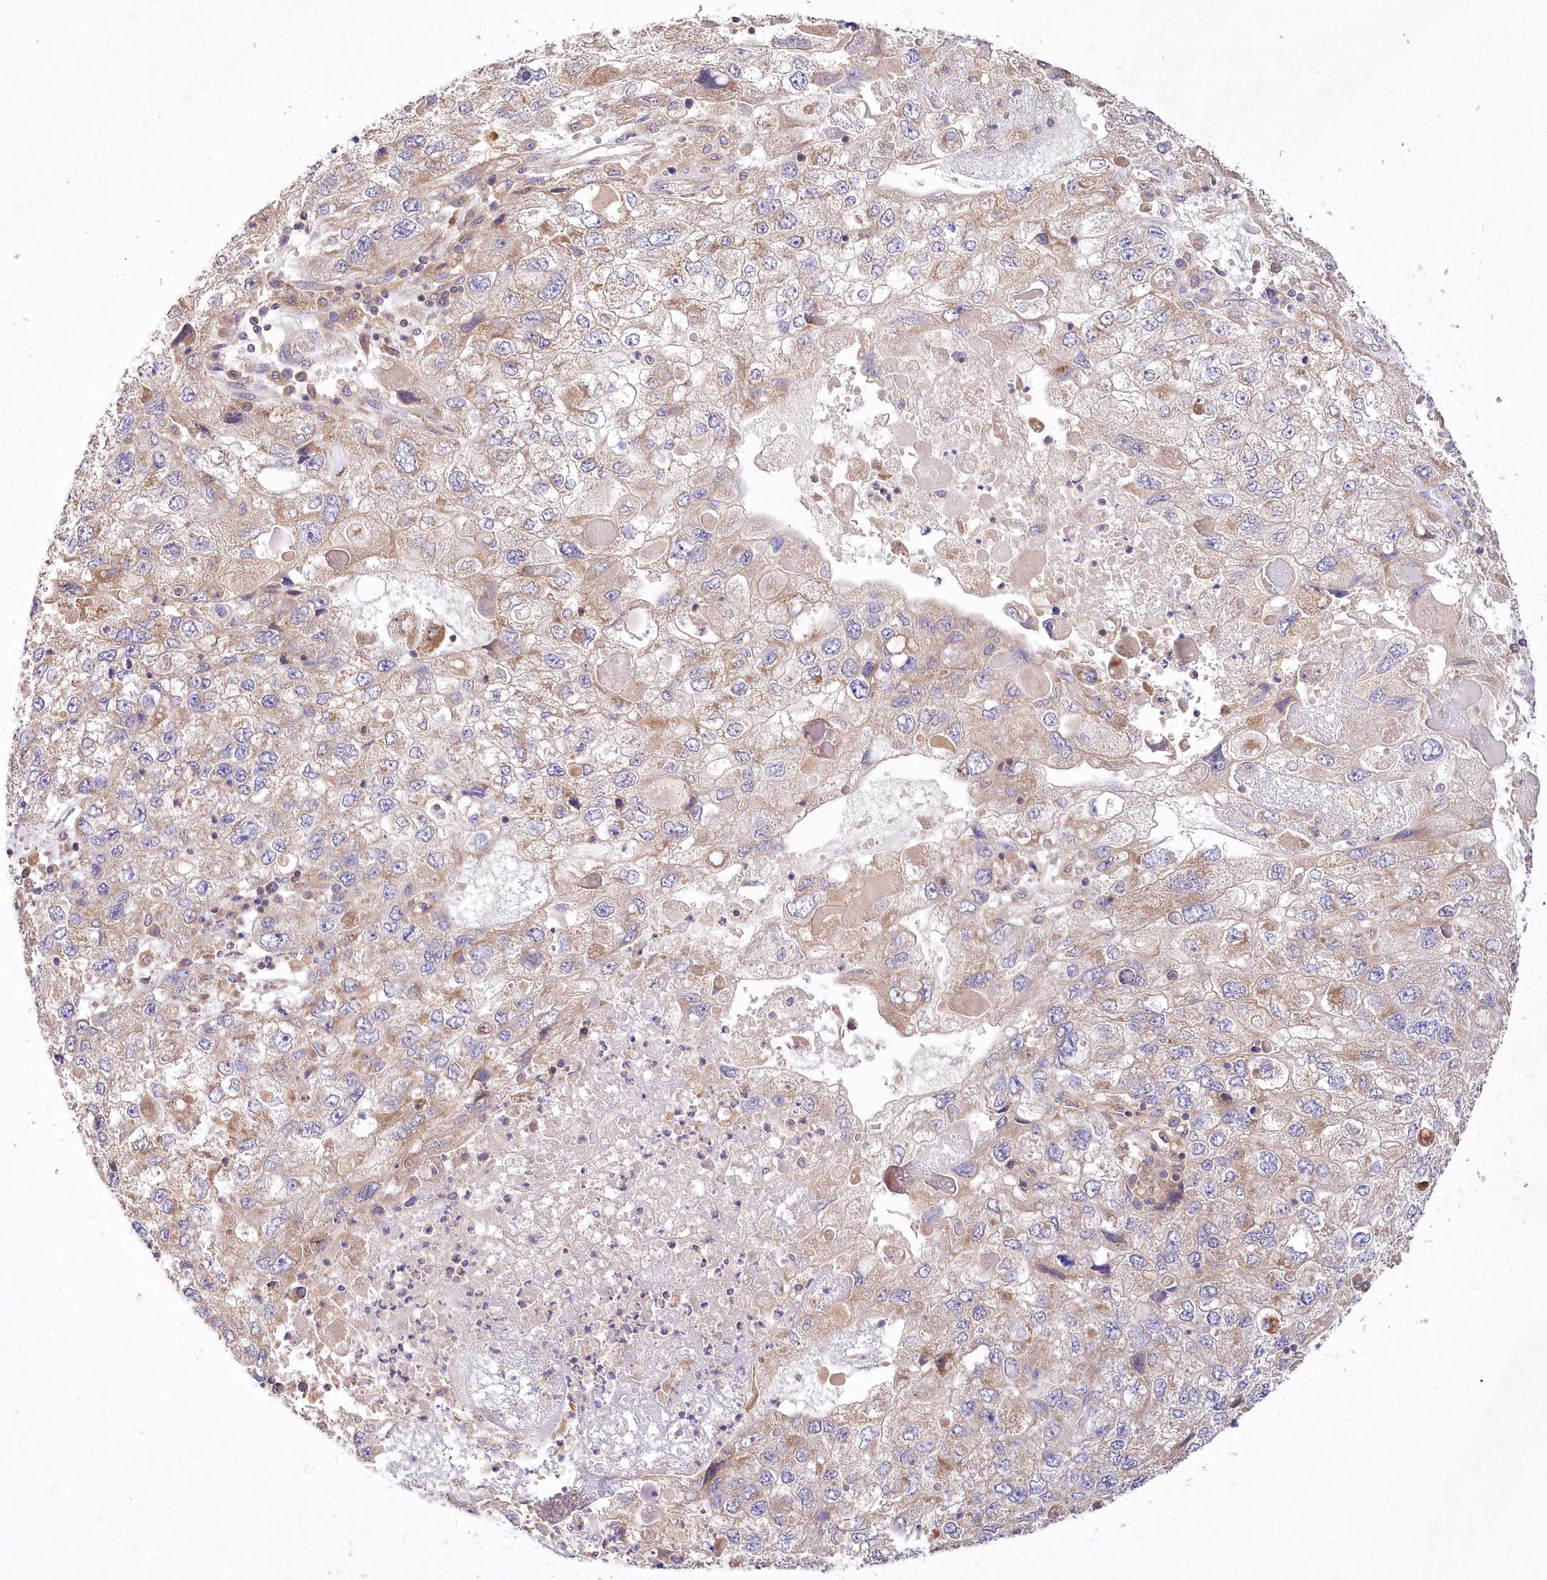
{"staining": {"intensity": "moderate", "quantity": "25%-75%", "location": "cytoplasmic/membranous"}, "tissue": "endometrial cancer", "cell_type": "Tumor cells", "image_type": "cancer", "snomed": [{"axis": "morphology", "description": "Adenocarcinoma, NOS"}, {"axis": "topography", "description": "Endometrium"}], "caption": "Immunohistochemical staining of adenocarcinoma (endometrial) displays moderate cytoplasmic/membranous protein expression in about 25%-75% of tumor cells.", "gene": "LSS", "patient": {"sex": "female", "age": 49}}